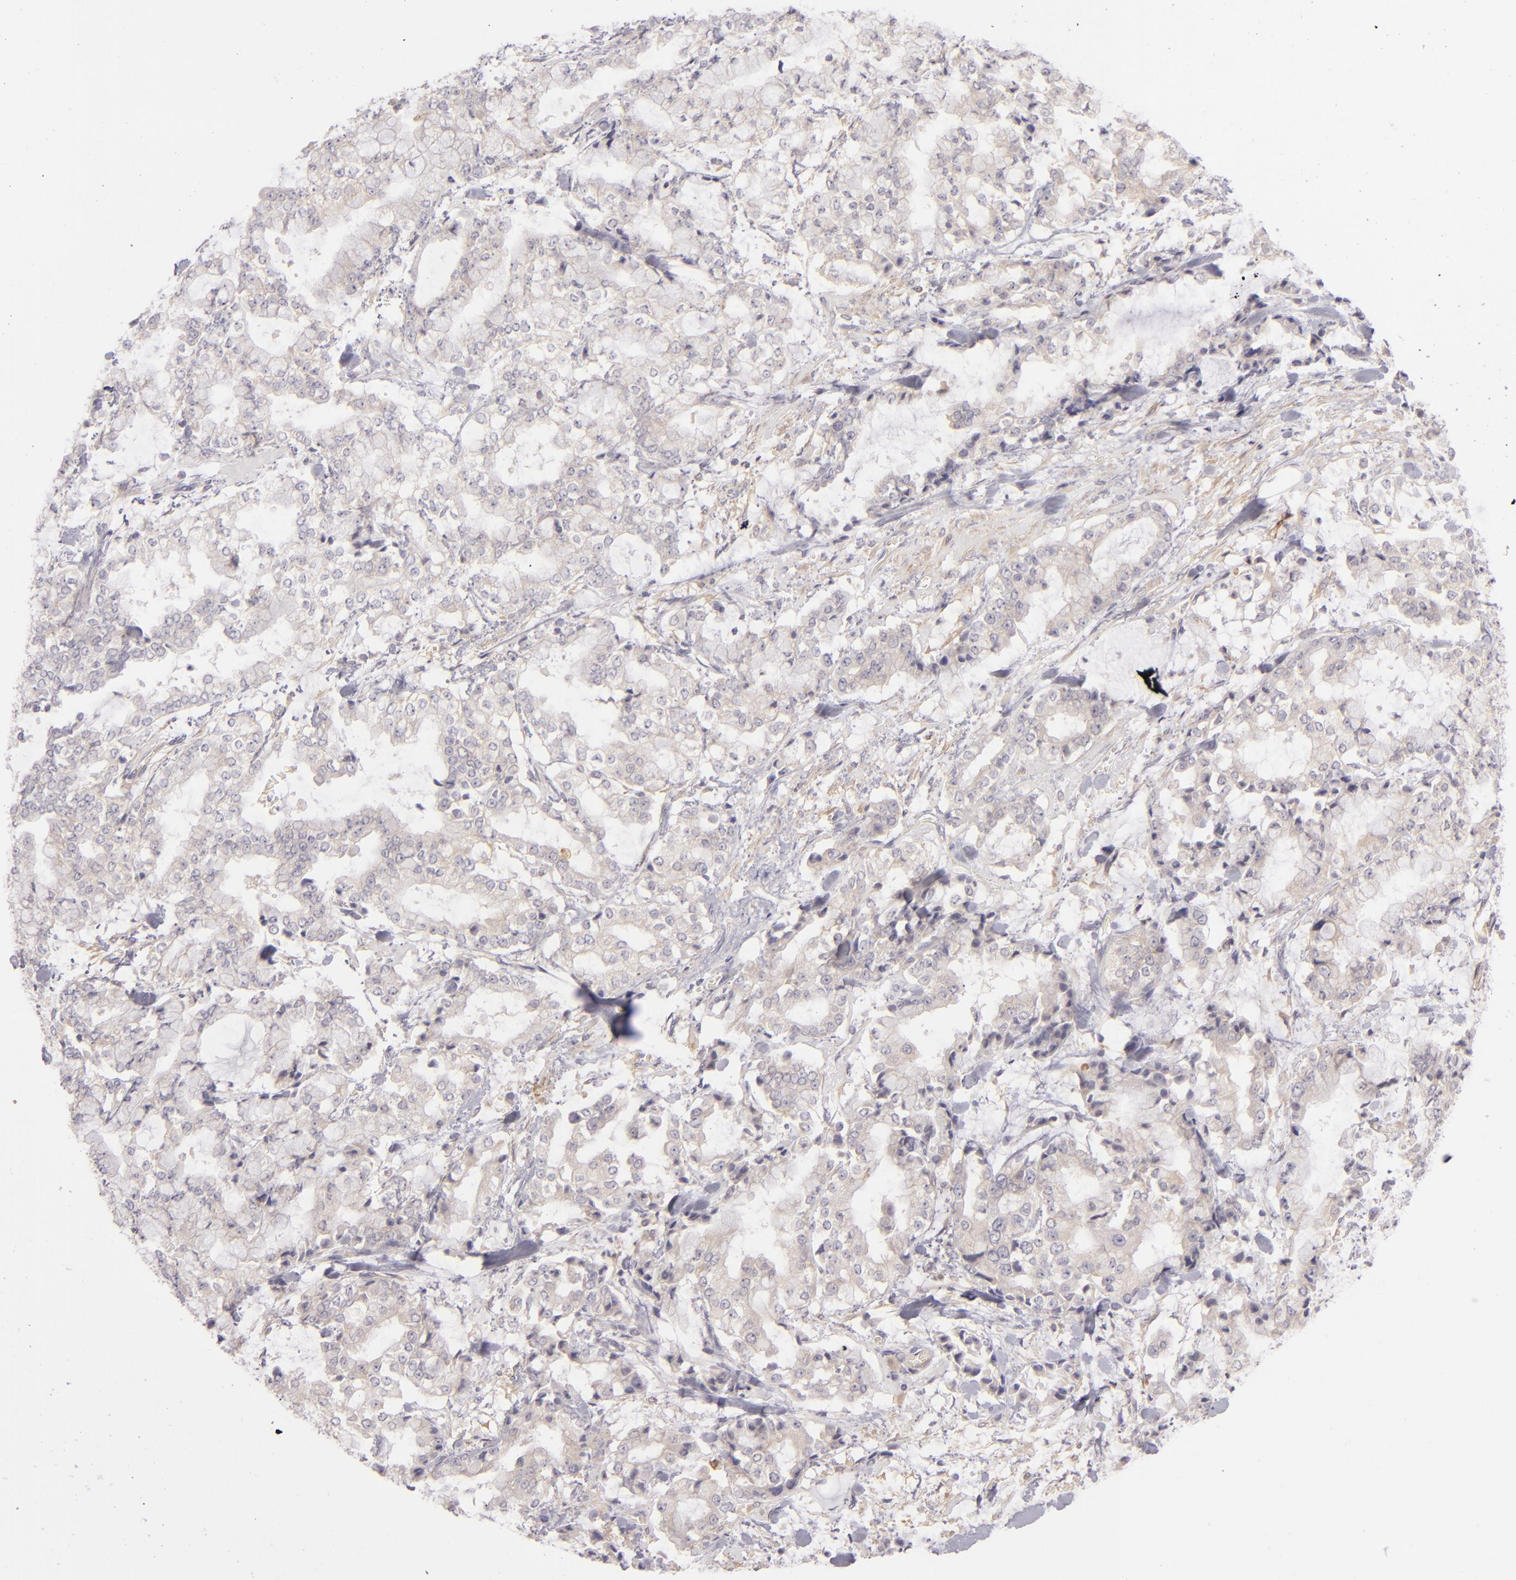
{"staining": {"intensity": "weak", "quantity": "25%-75%", "location": "cytoplasmic/membranous"}, "tissue": "stomach cancer", "cell_type": "Tumor cells", "image_type": "cancer", "snomed": [{"axis": "morphology", "description": "Normal tissue, NOS"}, {"axis": "morphology", "description": "Adenocarcinoma, NOS"}, {"axis": "topography", "description": "Stomach, upper"}, {"axis": "topography", "description": "Stomach"}], "caption": "Stomach adenocarcinoma tissue displays weak cytoplasmic/membranous expression in approximately 25%-75% of tumor cells The protein of interest is stained brown, and the nuclei are stained in blue (DAB IHC with brightfield microscopy, high magnification).", "gene": "CD83", "patient": {"sex": "male", "age": 76}}